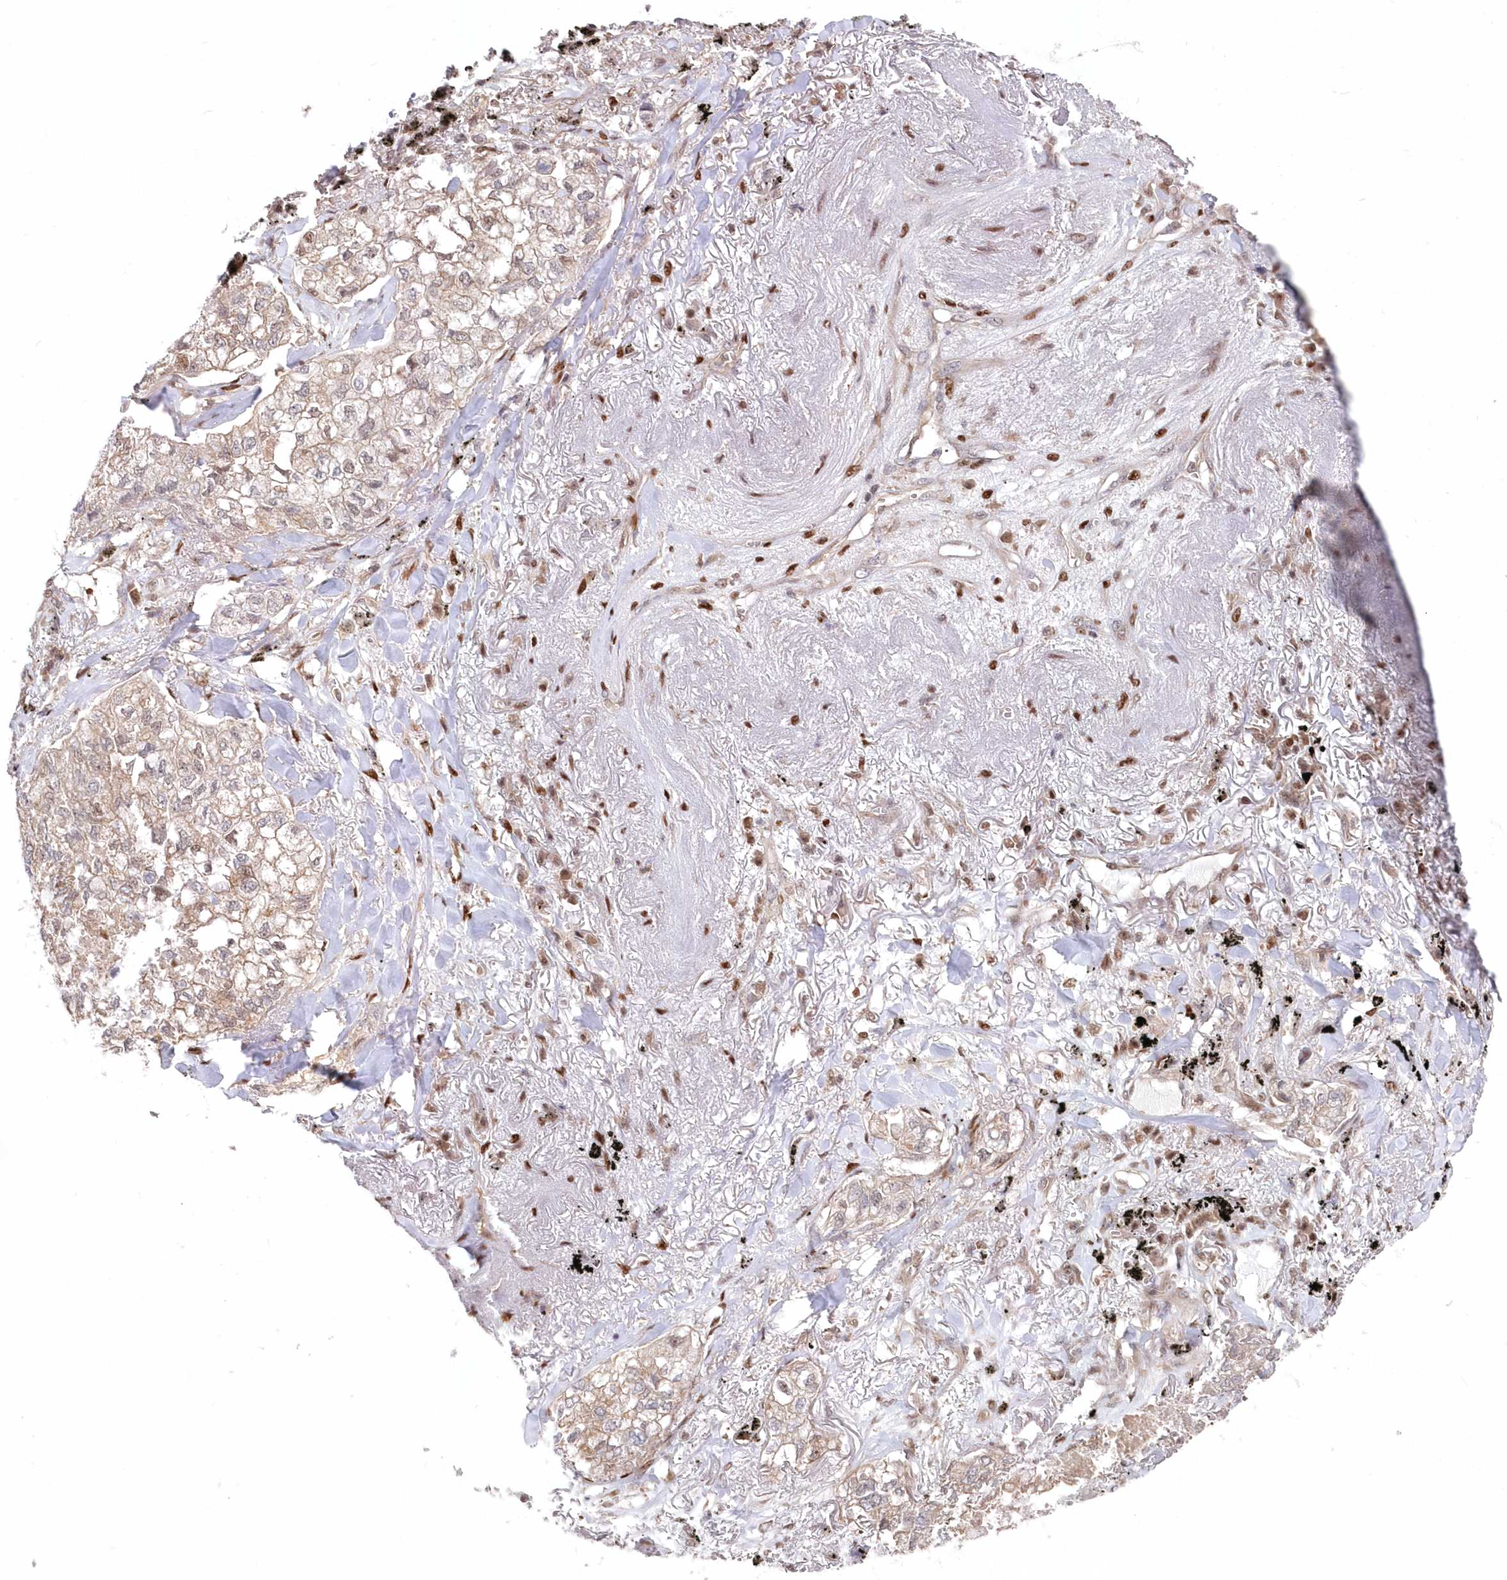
{"staining": {"intensity": "weak", "quantity": "<25%", "location": "cytoplasmic/membranous"}, "tissue": "lung cancer", "cell_type": "Tumor cells", "image_type": "cancer", "snomed": [{"axis": "morphology", "description": "Adenocarcinoma, NOS"}, {"axis": "topography", "description": "Lung"}], "caption": "The photomicrograph reveals no significant expression in tumor cells of adenocarcinoma (lung).", "gene": "ABHD14B", "patient": {"sex": "male", "age": 65}}